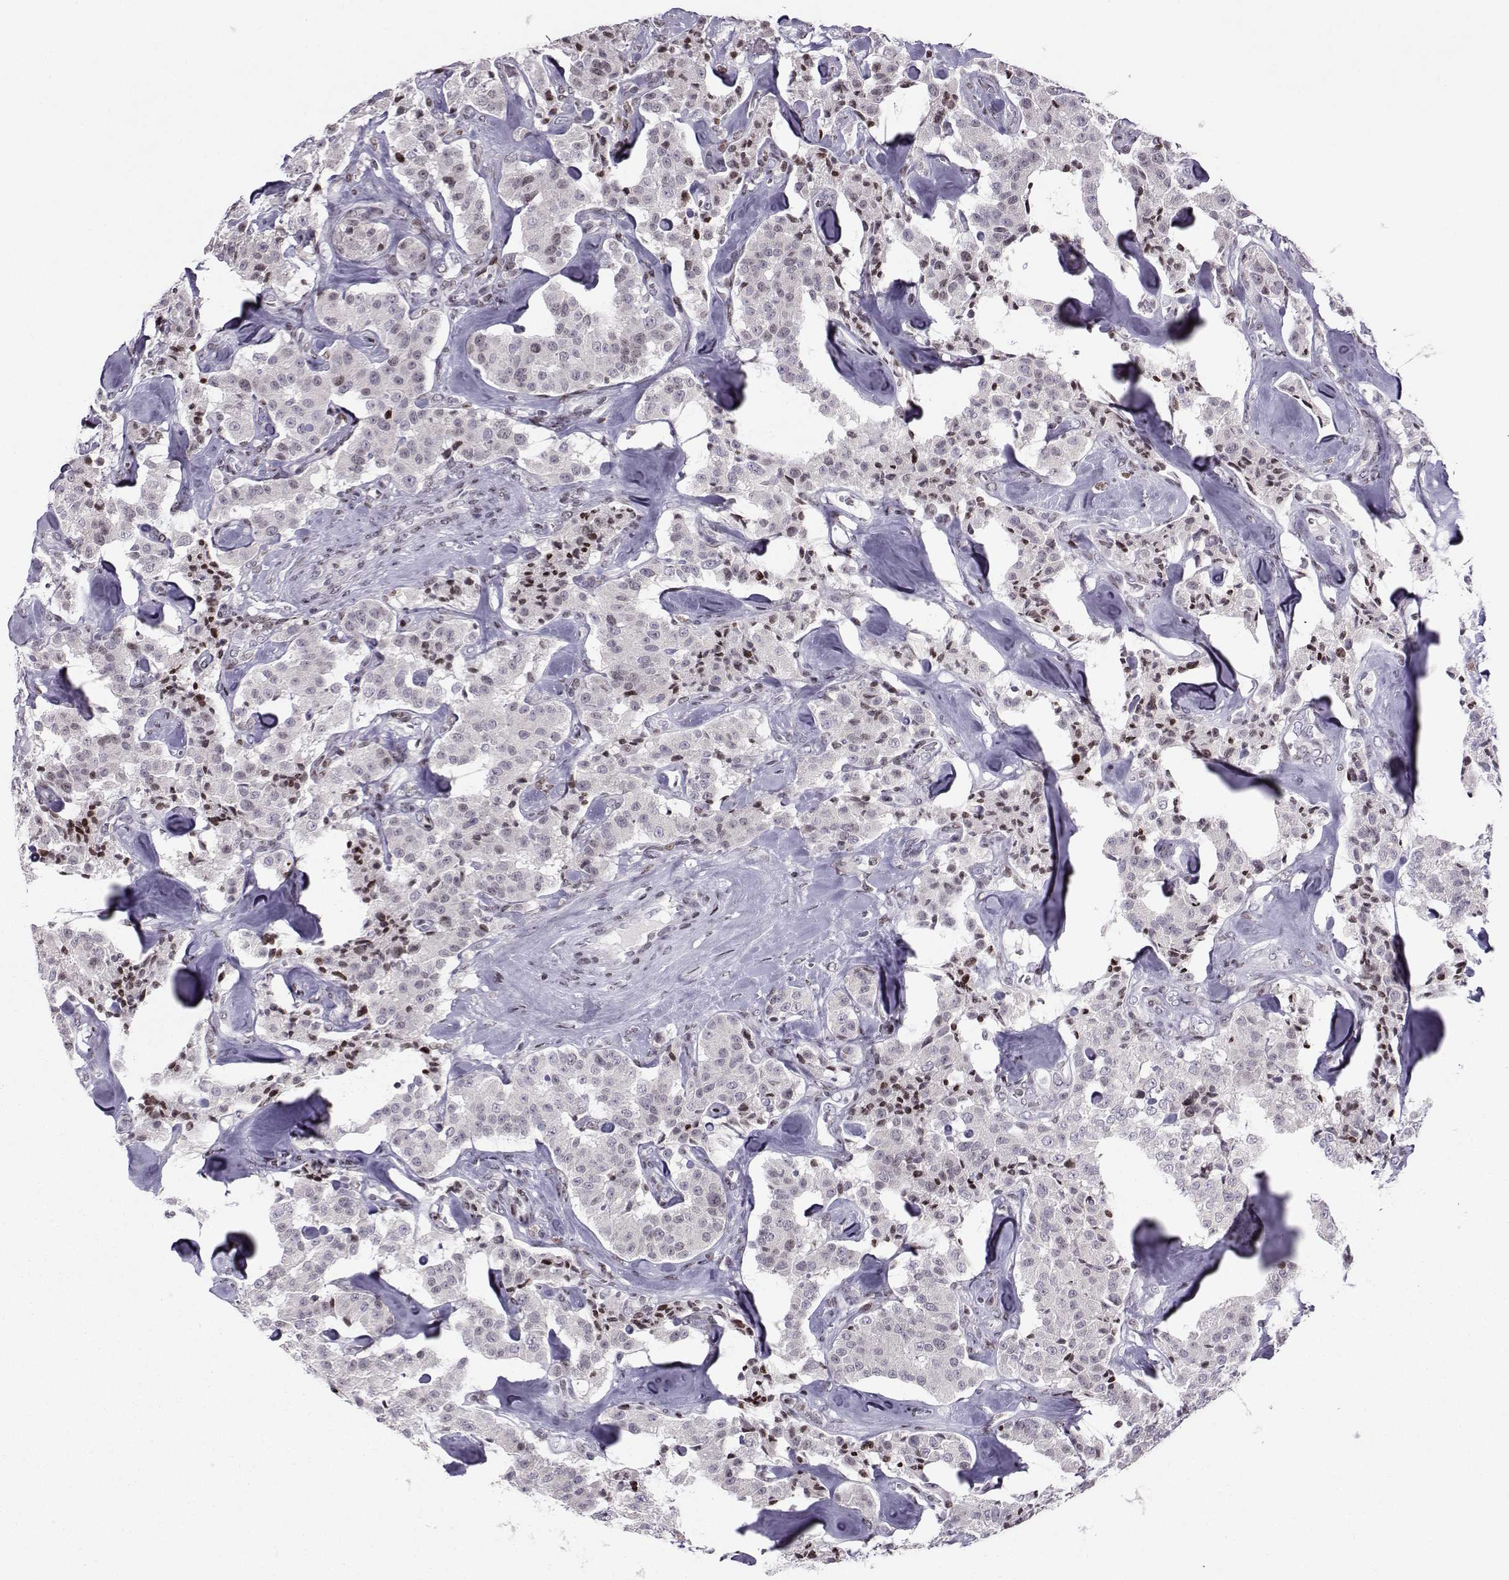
{"staining": {"intensity": "strong", "quantity": "<25%", "location": "nuclear"}, "tissue": "carcinoid", "cell_type": "Tumor cells", "image_type": "cancer", "snomed": [{"axis": "morphology", "description": "Carcinoid, malignant, NOS"}, {"axis": "topography", "description": "Pancreas"}], "caption": "Immunohistochemistry (IHC) of carcinoid displays medium levels of strong nuclear positivity in approximately <25% of tumor cells. The protein is shown in brown color, while the nuclei are stained blue.", "gene": "ZNF19", "patient": {"sex": "male", "age": 41}}